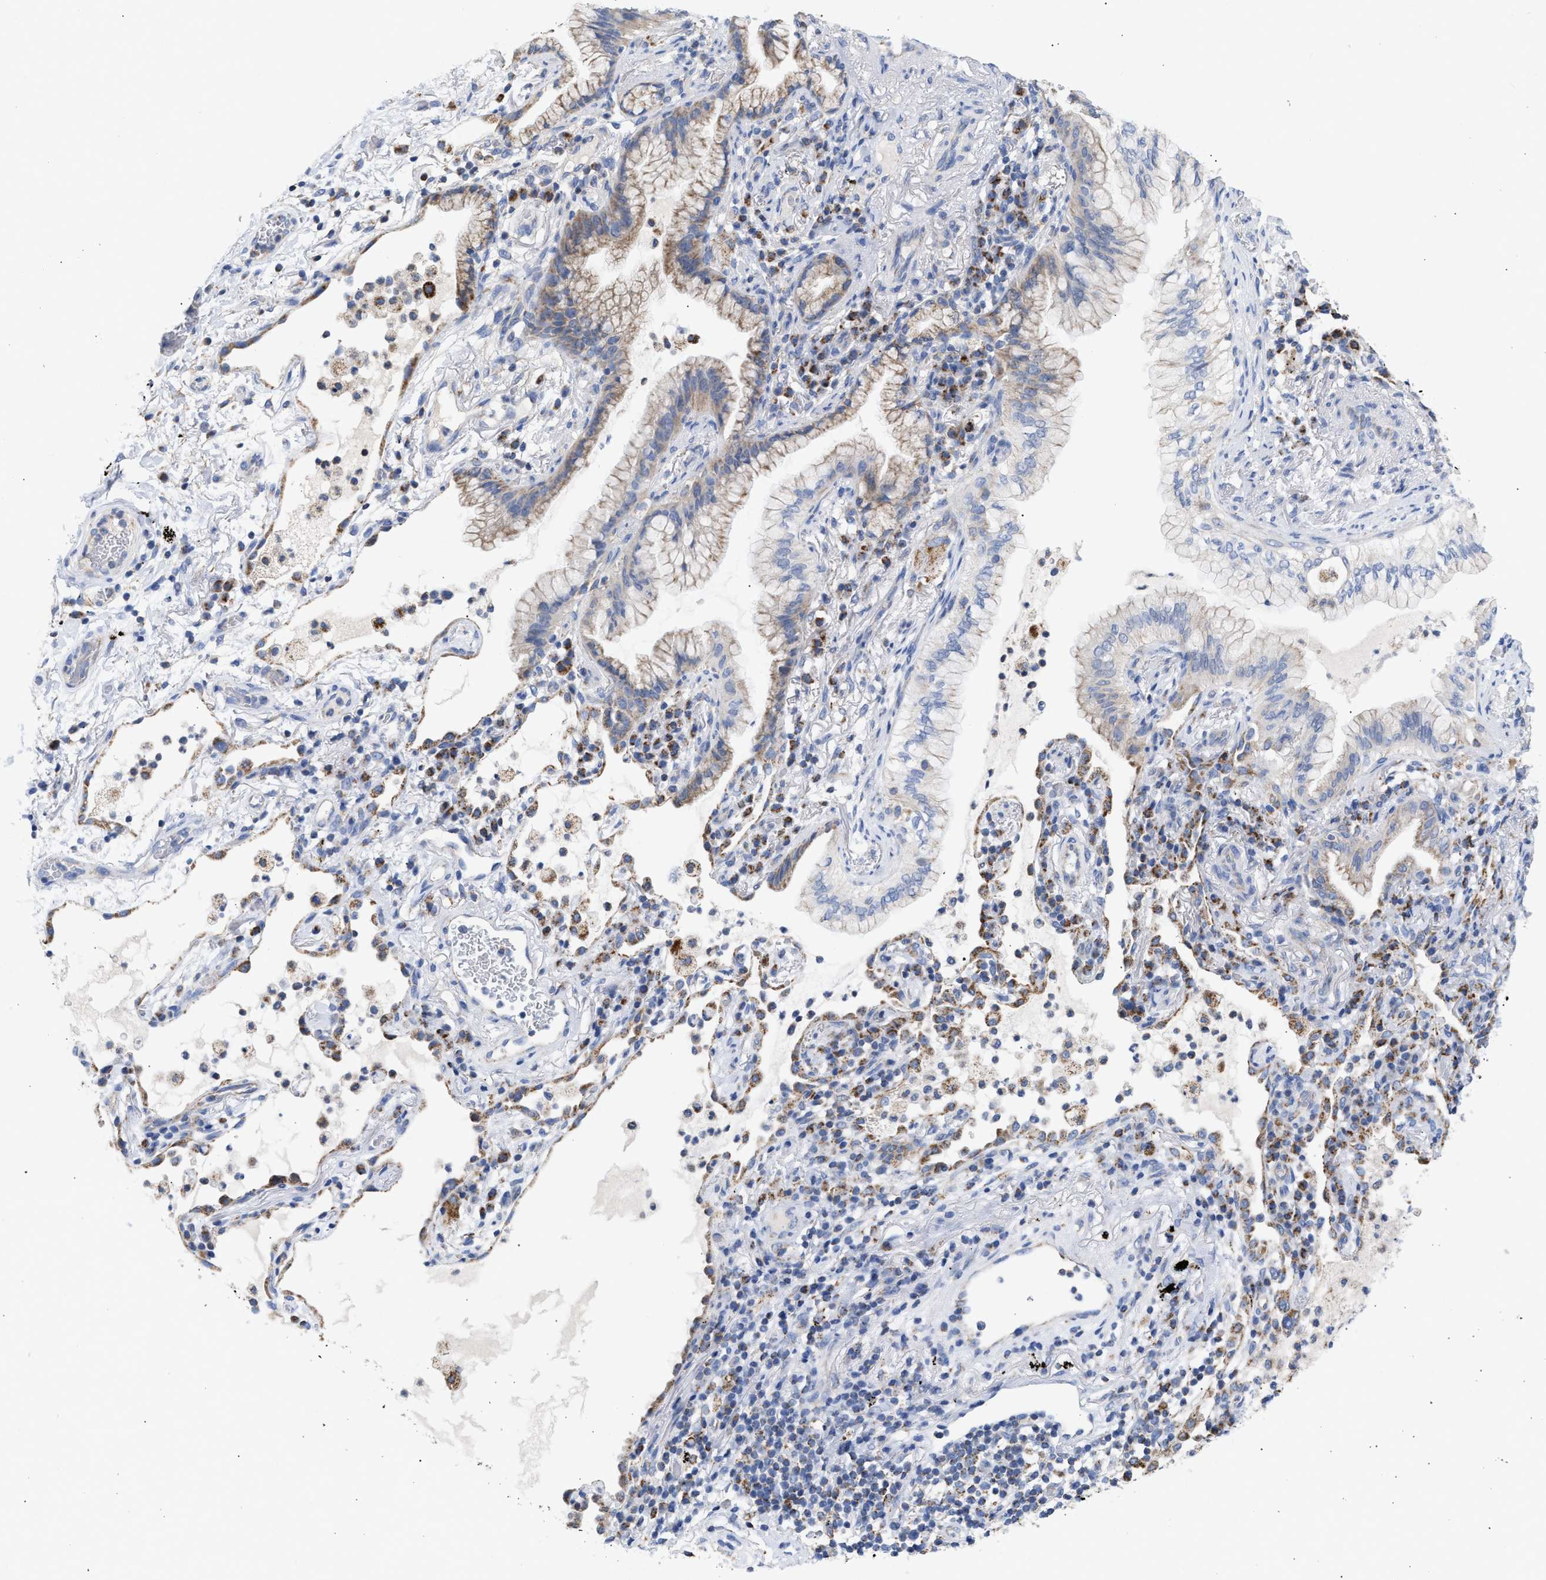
{"staining": {"intensity": "moderate", "quantity": "25%-75%", "location": "cytoplasmic/membranous"}, "tissue": "lung cancer", "cell_type": "Tumor cells", "image_type": "cancer", "snomed": [{"axis": "morphology", "description": "Adenocarcinoma, NOS"}, {"axis": "topography", "description": "Lung"}], "caption": "A high-resolution histopathology image shows immunohistochemistry staining of adenocarcinoma (lung), which reveals moderate cytoplasmic/membranous staining in approximately 25%-75% of tumor cells.", "gene": "ACOT13", "patient": {"sex": "female", "age": 70}}